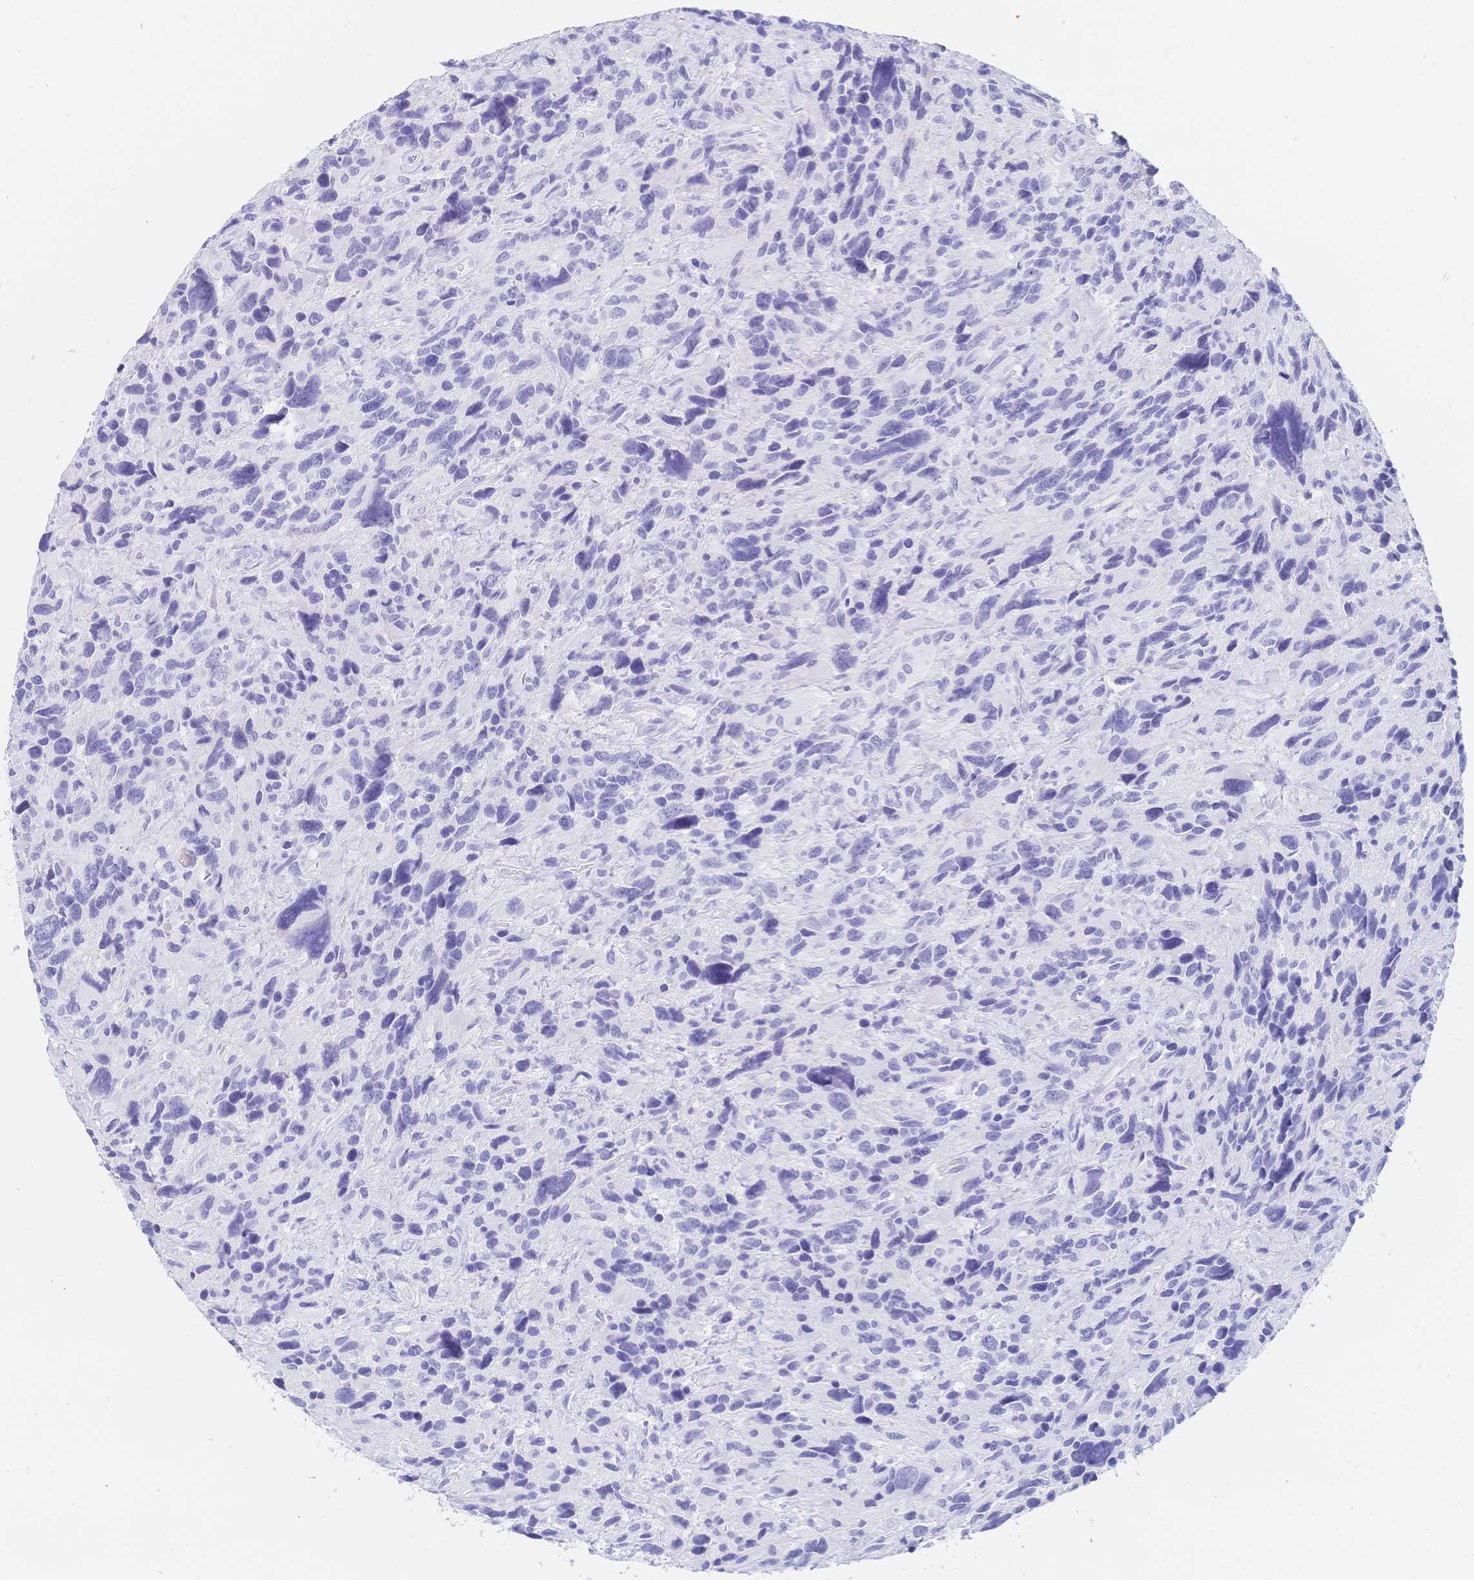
{"staining": {"intensity": "negative", "quantity": "none", "location": "none"}, "tissue": "glioma", "cell_type": "Tumor cells", "image_type": "cancer", "snomed": [{"axis": "morphology", "description": "Glioma, malignant, High grade"}, {"axis": "topography", "description": "Brain"}], "caption": "Immunohistochemistry image of neoplastic tissue: human glioma stained with DAB (3,3'-diaminobenzidine) reveals no significant protein positivity in tumor cells.", "gene": "MEP1B", "patient": {"sex": "male", "age": 46}}